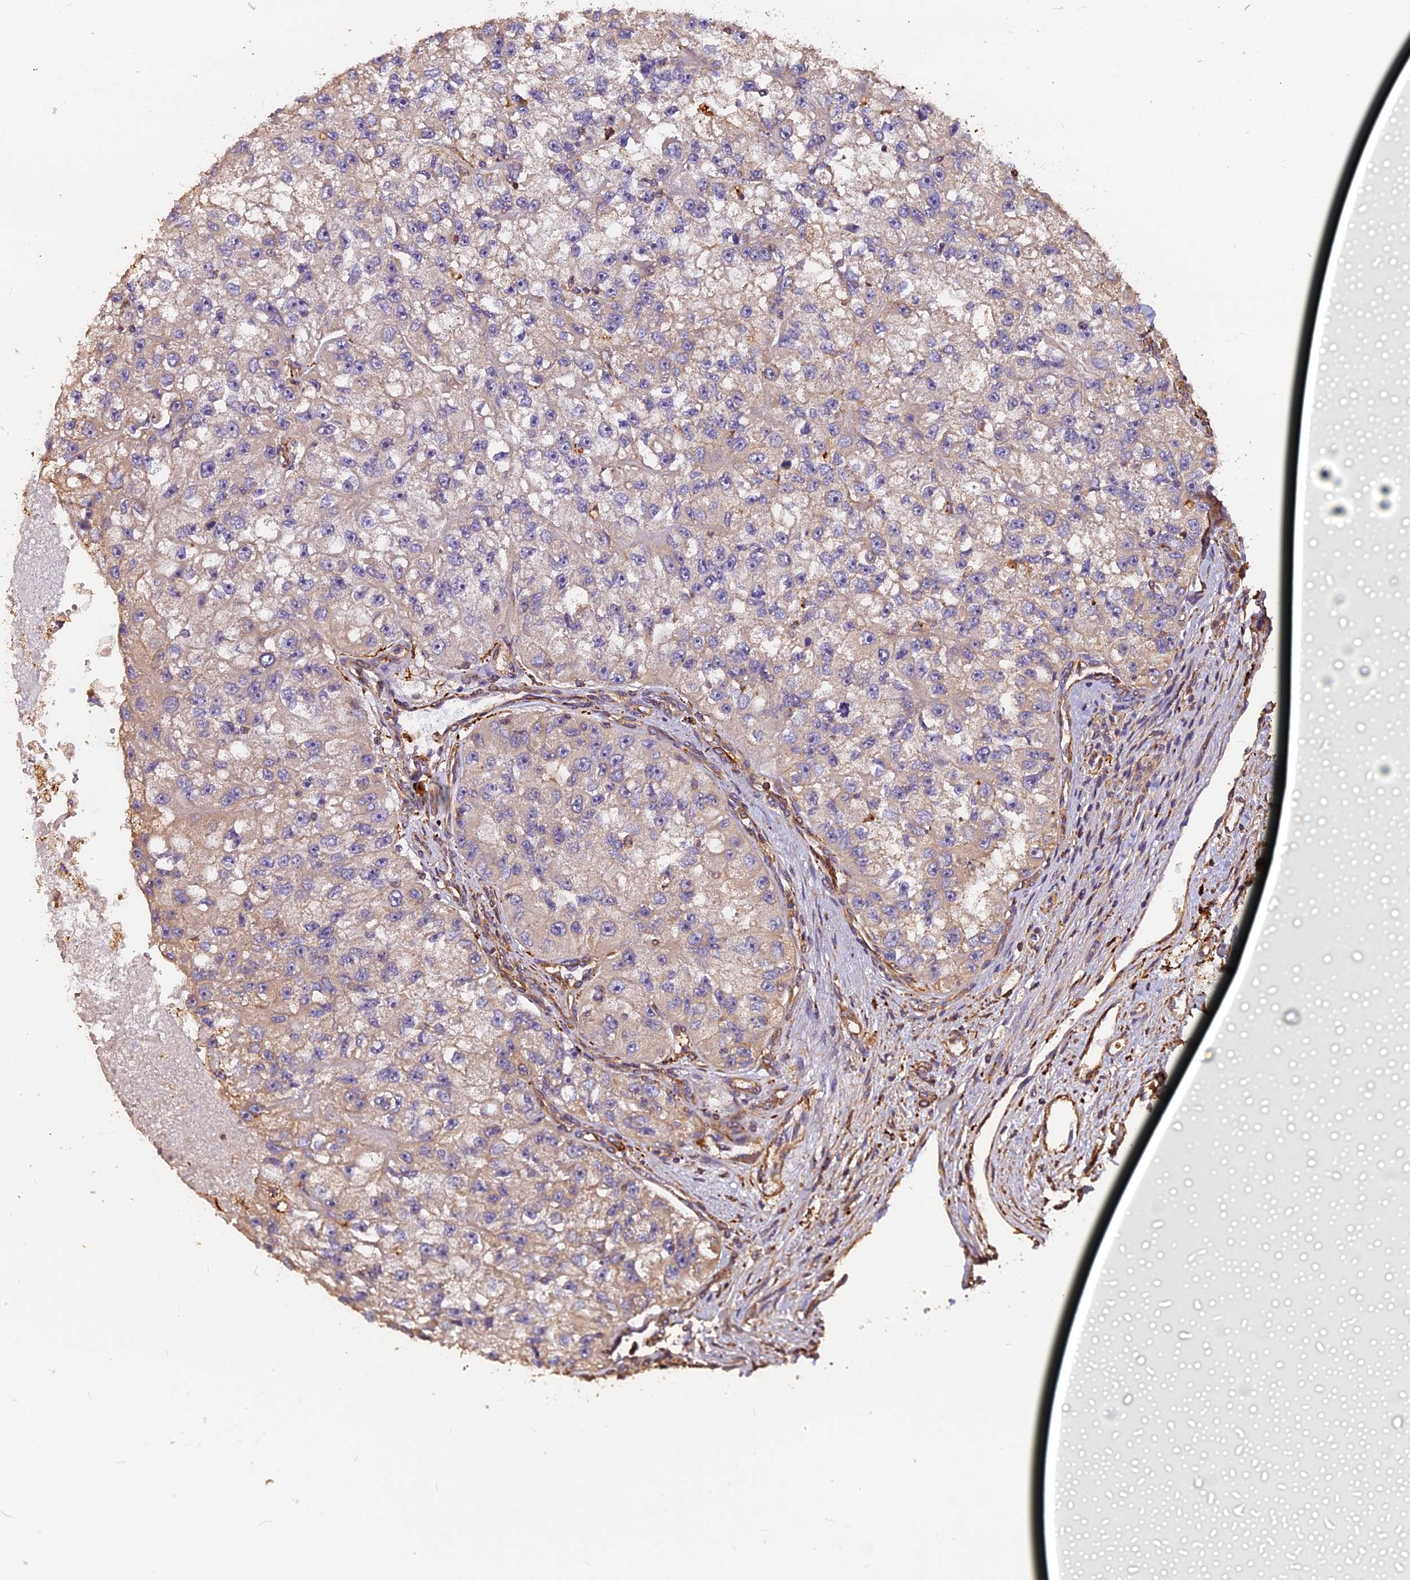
{"staining": {"intensity": "negative", "quantity": "none", "location": "none"}, "tissue": "renal cancer", "cell_type": "Tumor cells", "image_type": "cancer", "snomed": [{"axis": "morphology", "description": "Adenocarcinoma, NOS"}, {"axis": "topography", "description": "Kidney"}], "caption": "Immunohistochemistry of adenocarcinoma (renal) reveals no positivity in tumor cells.", "gene": "MMP15", "patient": {"sex": "male", "age": 63}}